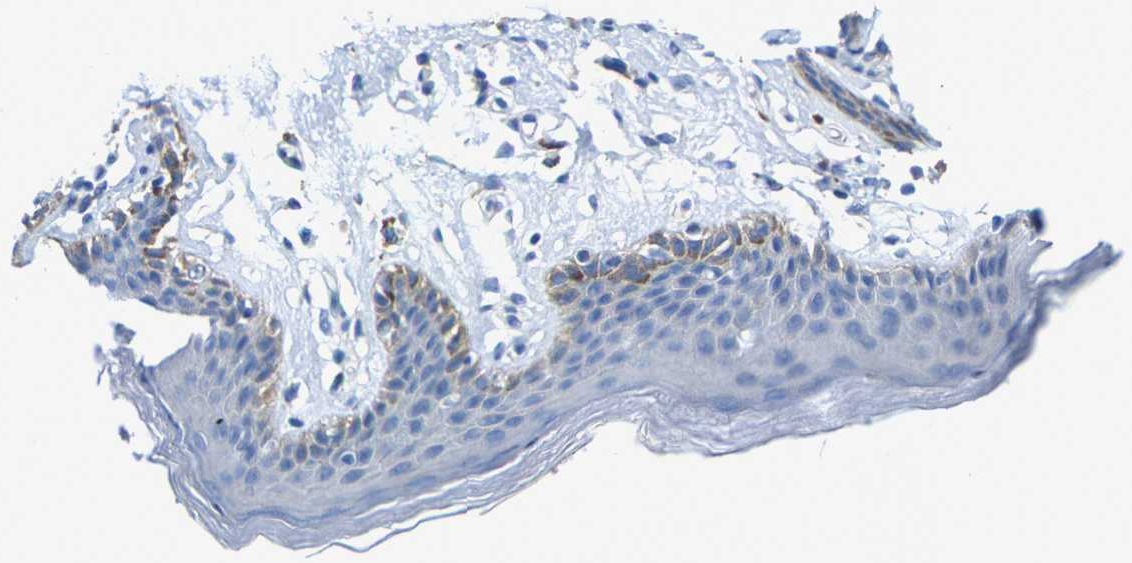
{"staining": {"intensity": "weak", "quantity": "<25%", "location": "cytoplasmic/membranous"}, "tissue": "skin", "cell_type": "Epidermal cells", "image_type": "normal", "snomed": [{"axis": "morphology", "description": "Normal tissue, NOS"}, {"axis": "topography", "description": "Vulva"}], "caption": "This is a histopathology image of IHC staining of normal skin, which shows no positivity in epidermal cells.", "gene": "DSCAM", "patient": {"sex": "female", "age": 66}}